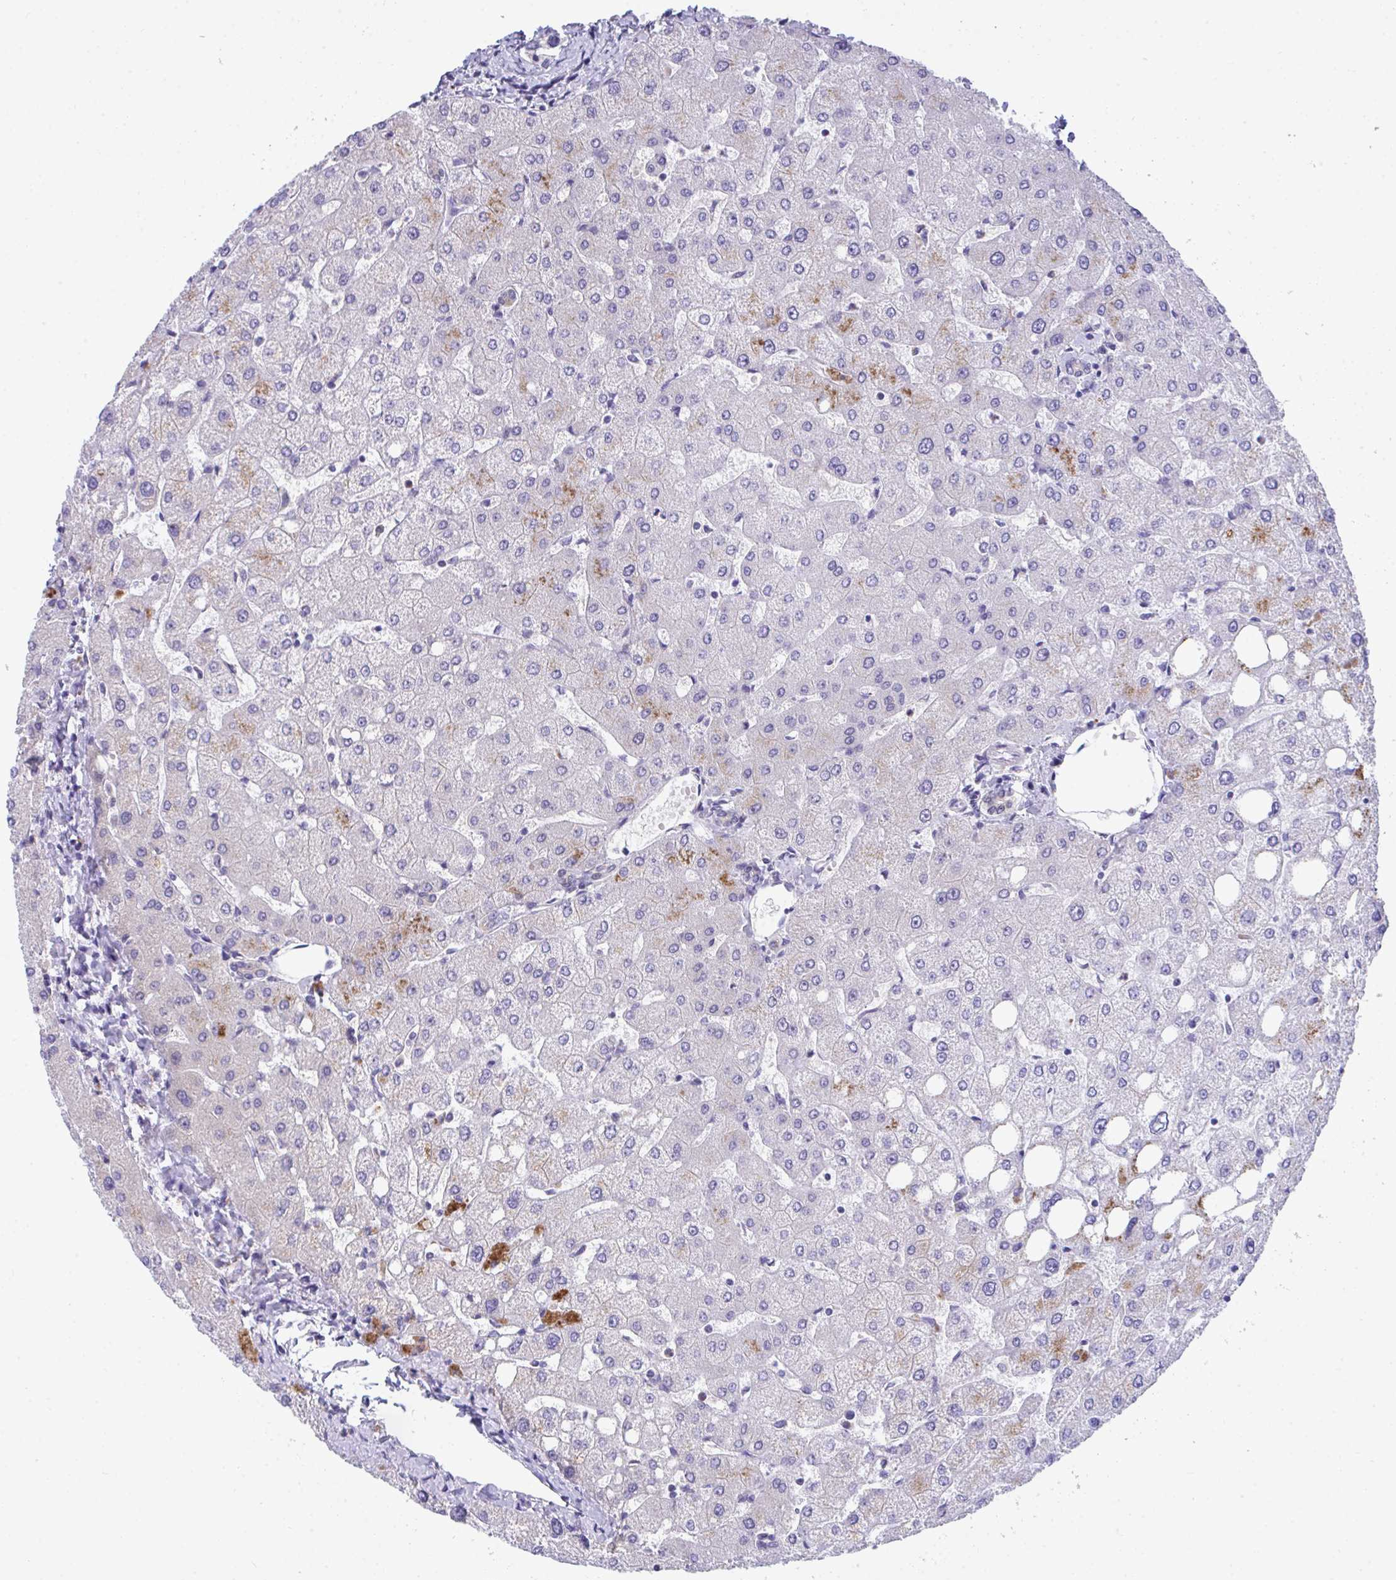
{"staining": {"intensity": "negative", "quantity": "none", "location": "none"}, "tissue": "liver", "cell_type": "Cholangiocytes", "image_type": "normal", "snomed": [{"axis": "morphology", "description": "Normal tissue, NOS"}, {"axis": "topography", "description": "Liver"}], "caption": "Immunohistochemistry (IHC) of unremarkable human liver reveals no staining in cholangiocytes.", "gene": "COA5", "patient": {"sex": "female", "age": 54}}